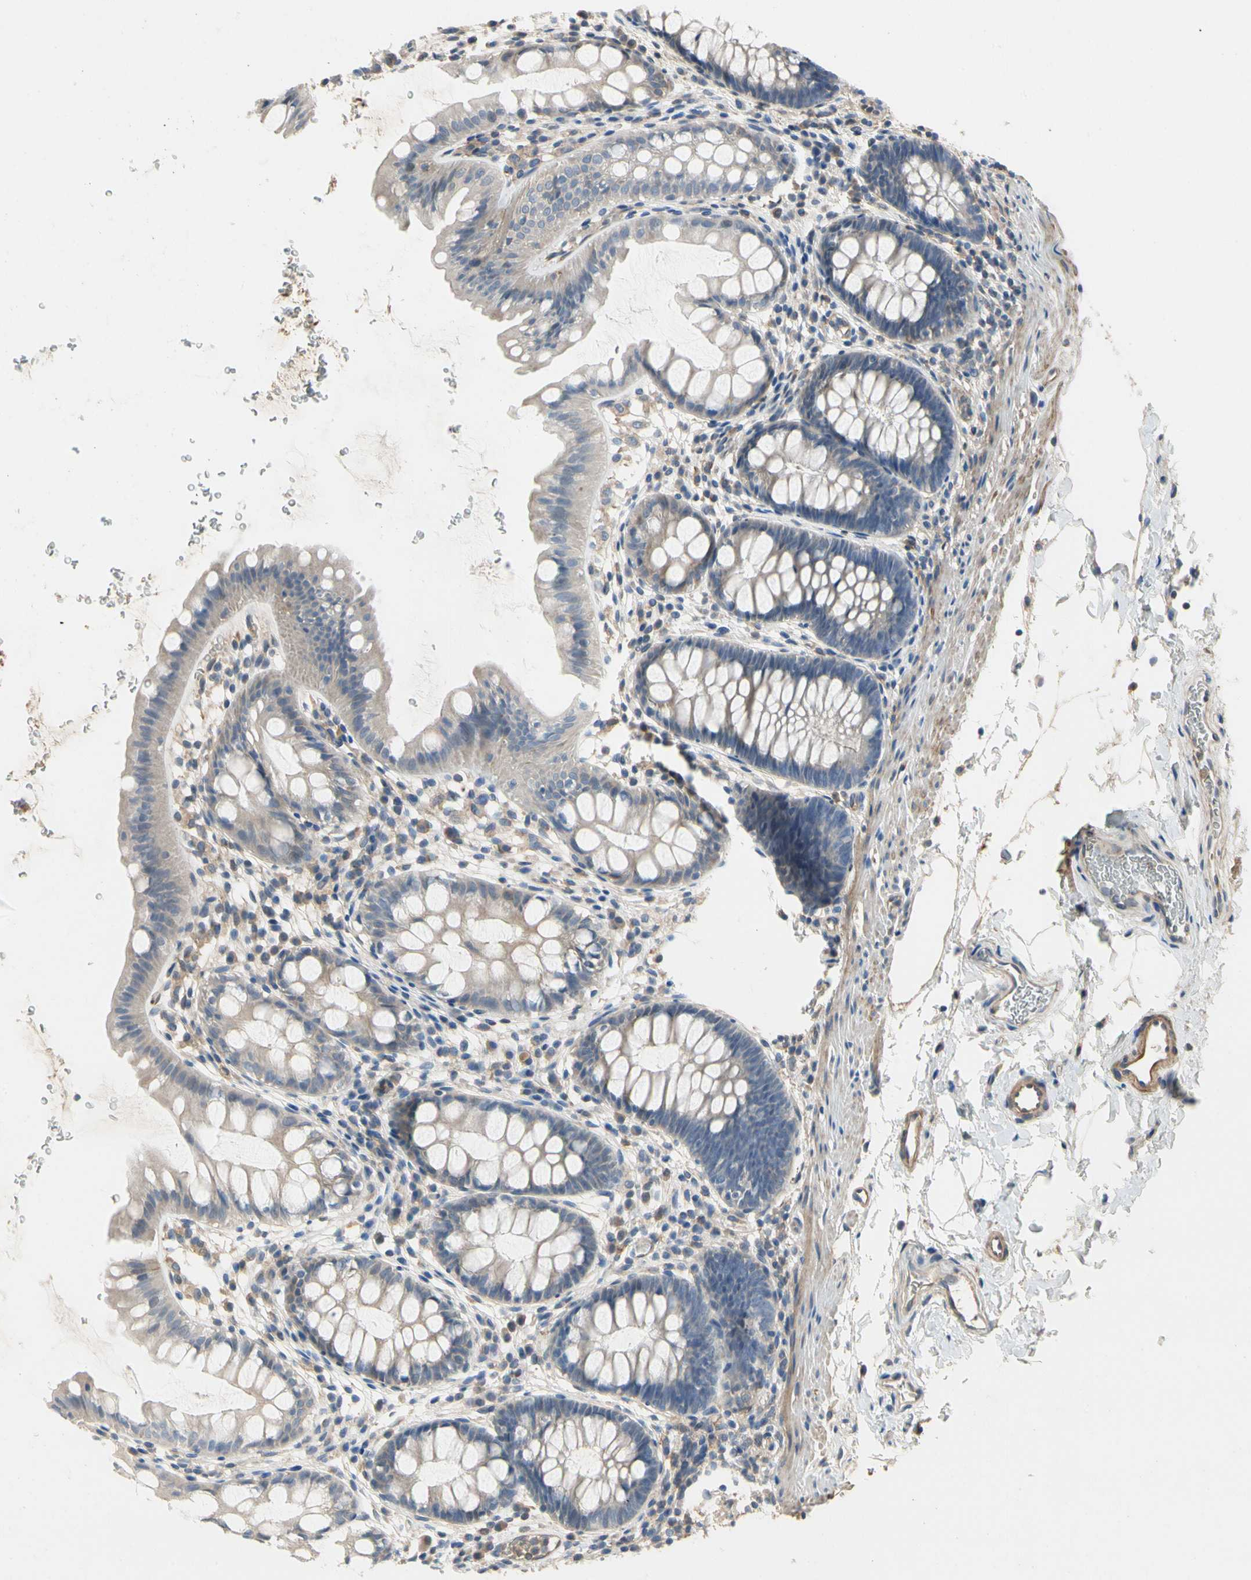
{"staining": {"intensity": "weak", "quantity": ">75%", "location": "cytoplasmic/membranous"}, "tissue": "rectum", "cell_type": "Glandular cells", "image_type": "normal", "snomed": [{"axis": "morphology", "description": "Normal tissue, NOS"}, {"axis": "topography", "description": "Rectum"}], "caption": "The micrograph demonstrates staining of normal rectum, revealing weak cytoplasmic/membranous protein positivity (brown color) within glandular cells.", "gene": "CRTAC1", "patient": {"sex": "female", "age": 24}}